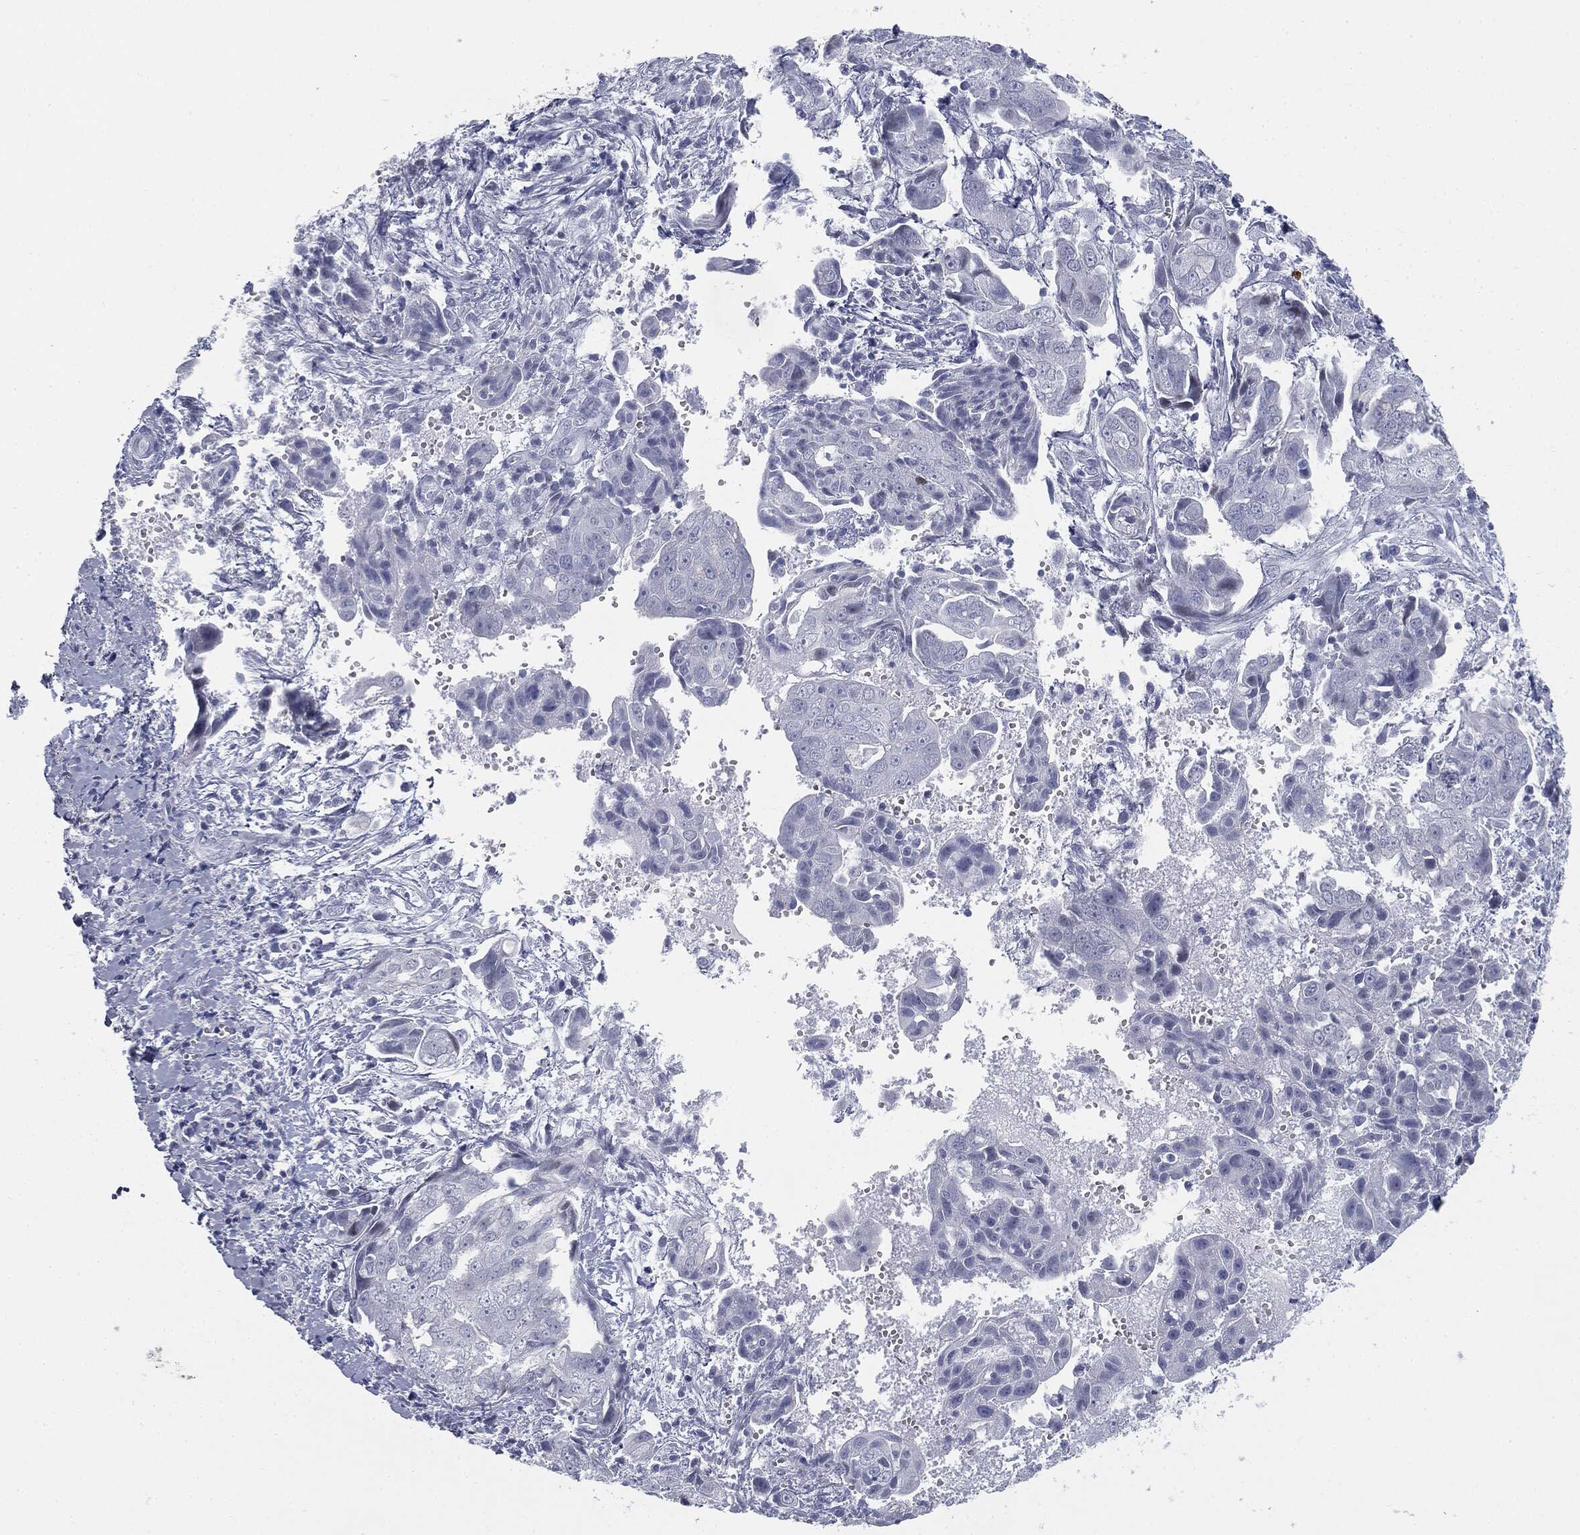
{"staining": {"intensity": "negative", "quantity": "none", "location": "none"}, "tissue": "ovarian cancer", "cell_type": "Tumor cells", "image_type": "cancer", "snomed": [{"axis": "morphology", "description": "Carcinoma, endometroid"}, {"axis": "topography", "description": "Ovary"}], "caption": "DAB (3,3'-diaminobenzidine) immunohistochemical staining of ovarian cancer demonstrates no significant positivity in tumor cells. The staining is performed using DAB (3,3'-diaminobenzidine) brown chromogen with nuclei counter-stained in using hematoxylin.", "gene": "TPO", "patient": {"sex": "female", "age": 70}}